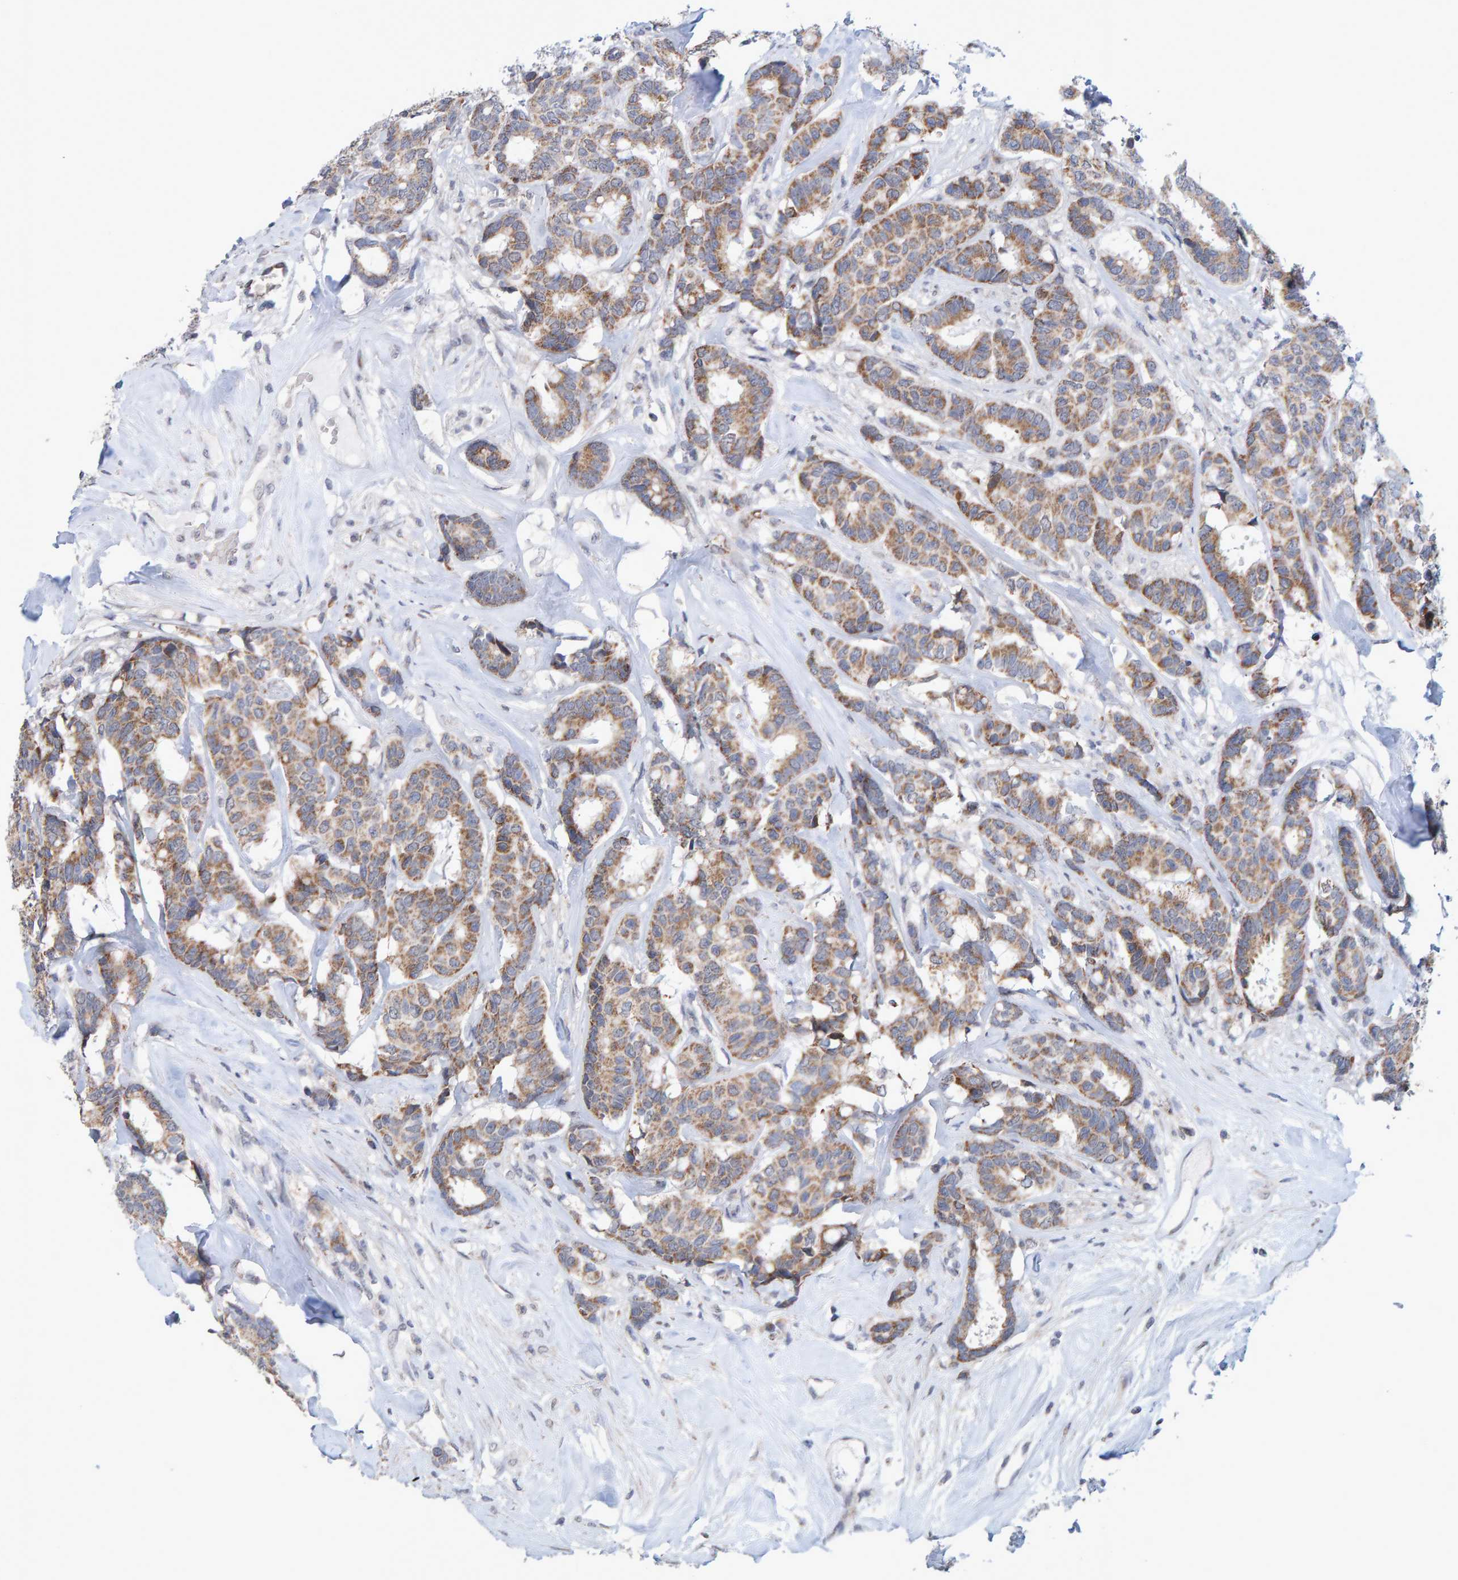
{"staining": {"intensity": "moderate", "quantity": ">75%", "location": "cytoplasmic/membranous"}, "tissue": "breast cancer", "cell_type": "Tumor cells", "image_type": "cancer", "snomed": [{"axis": "morphology", "description": "Duct carcinoma"}, {"axis": "topography", "description": "Breast"}], "caption": "The micrograph displays immunohistochemical staining of breast cancer. There is moderate cytoplasmic/membranous positivity is present in approximately >75% of tumor cells.", "gene": "USP43", "patient": {"sex": "female", "age": 87}}